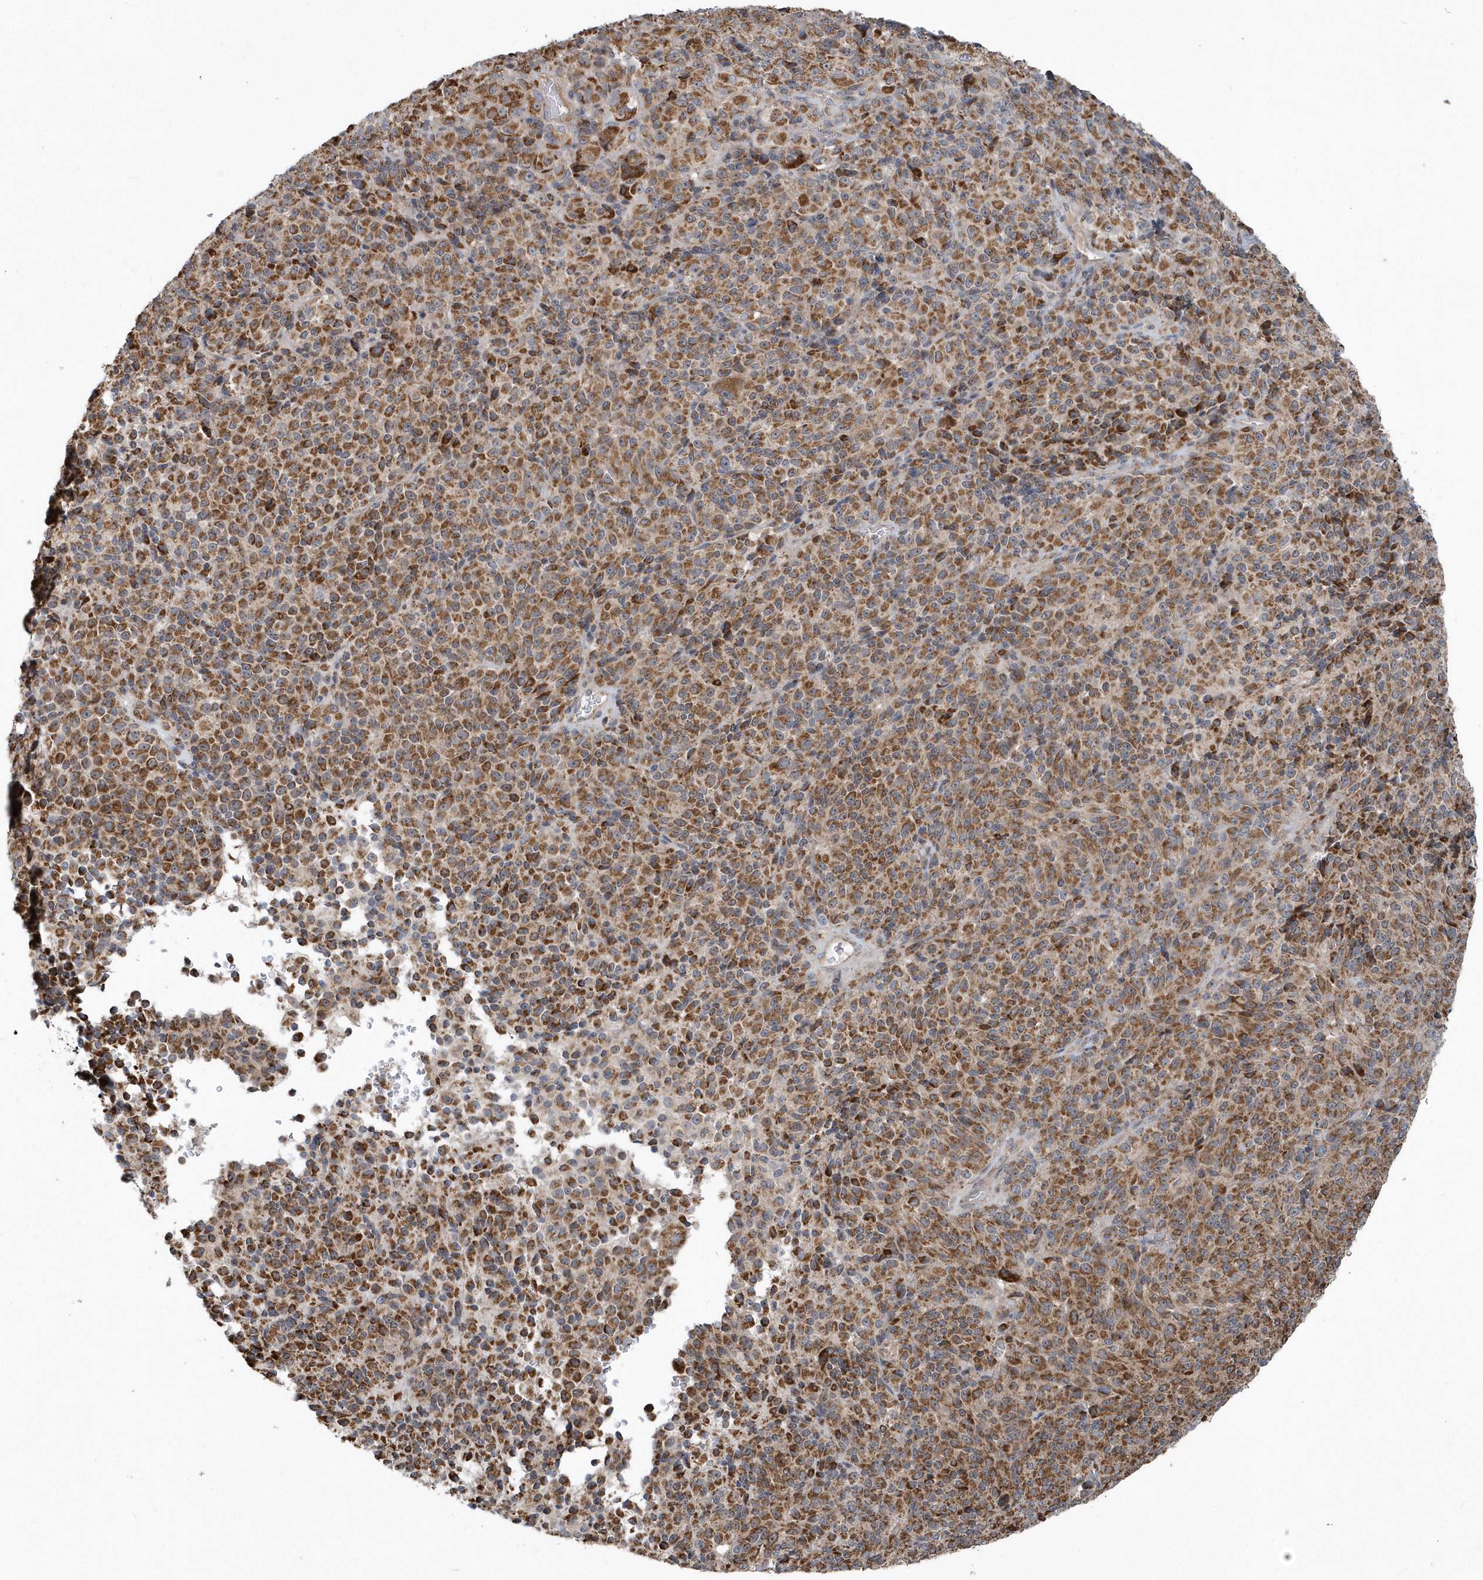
{"staining": {"intensity": "moderate", "quantity": ">75%", "location": "cytoplasmic/membranous"}, "tissue": "melanoma", "cell_type": "Tumor cells", "image_type": "cancer", "snomed": [{"axis": "morphology", "description": "Malignant melanoma, Metastatic site"}, {"axis": "topography", "description": "Brain"}], "caption": "A brown stain labels moderate cytoplasmic/membranous expression of a protein in human melanoma tumor cells.", "gene": "PPP1R7", "patient": {"sex": "female", "age": 56}}